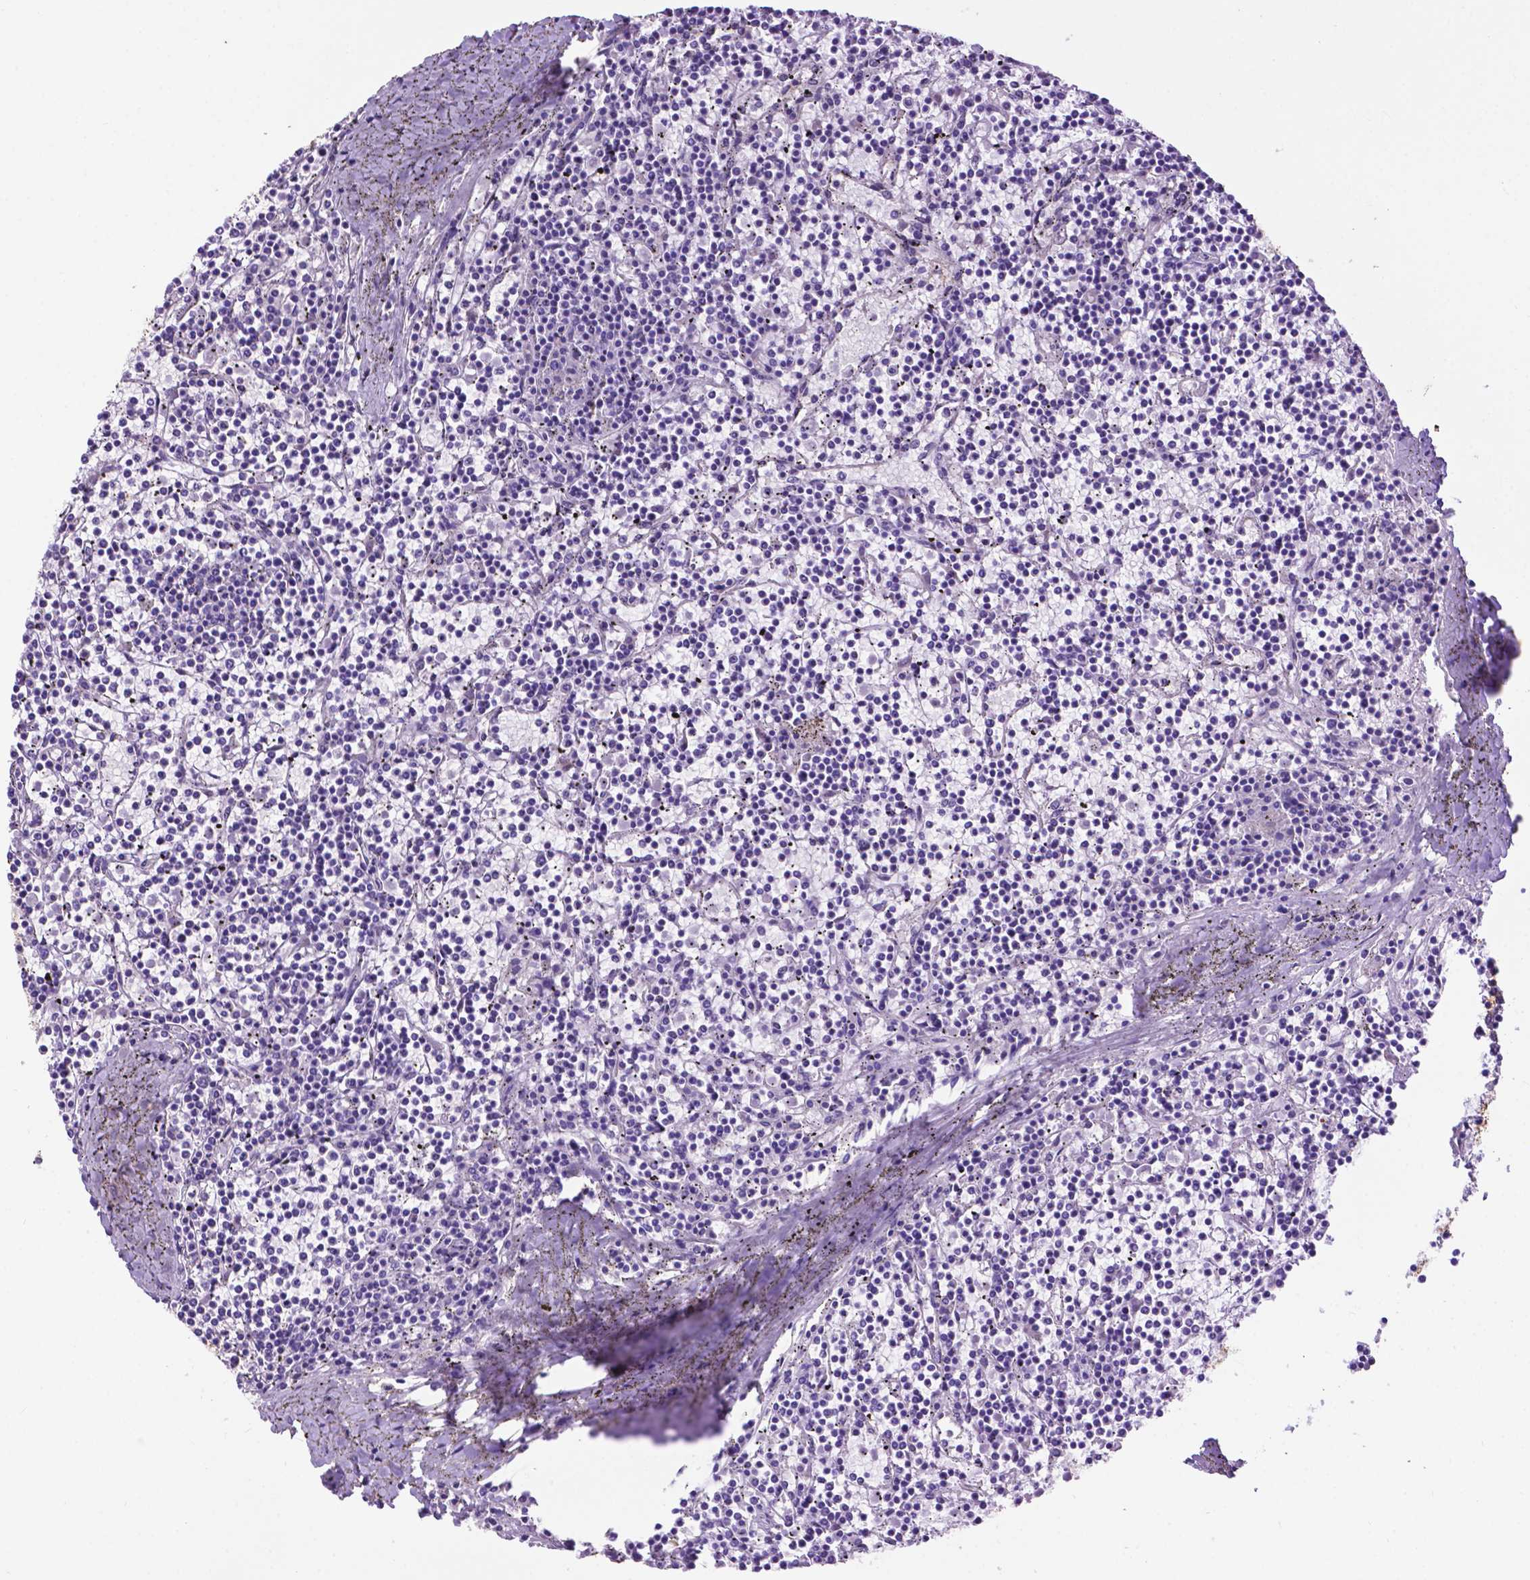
{"staining": {"intensity": "negative", "quantity": "none", "location": "none"}, "tissue": "lymphoma", "cell_type": "Tumor cells", "image_type": "cancer", "snomed": [{"axis": "morphology", "description": "Malignant lymphoma, non-Hodgkin's type, Low grade"}, {"axis": "topography", "description": "Spleen"}], "caption": "An IHC micrograph of low-grade malignant lymphoma, non-Hodgkin's type is shown. There is no staining in tumor cells of low-grade malignant lymphoma, non-Hodgkin's type.", "gene": "PCDHA12", "patient": {"sex": "female", "age": 19}}